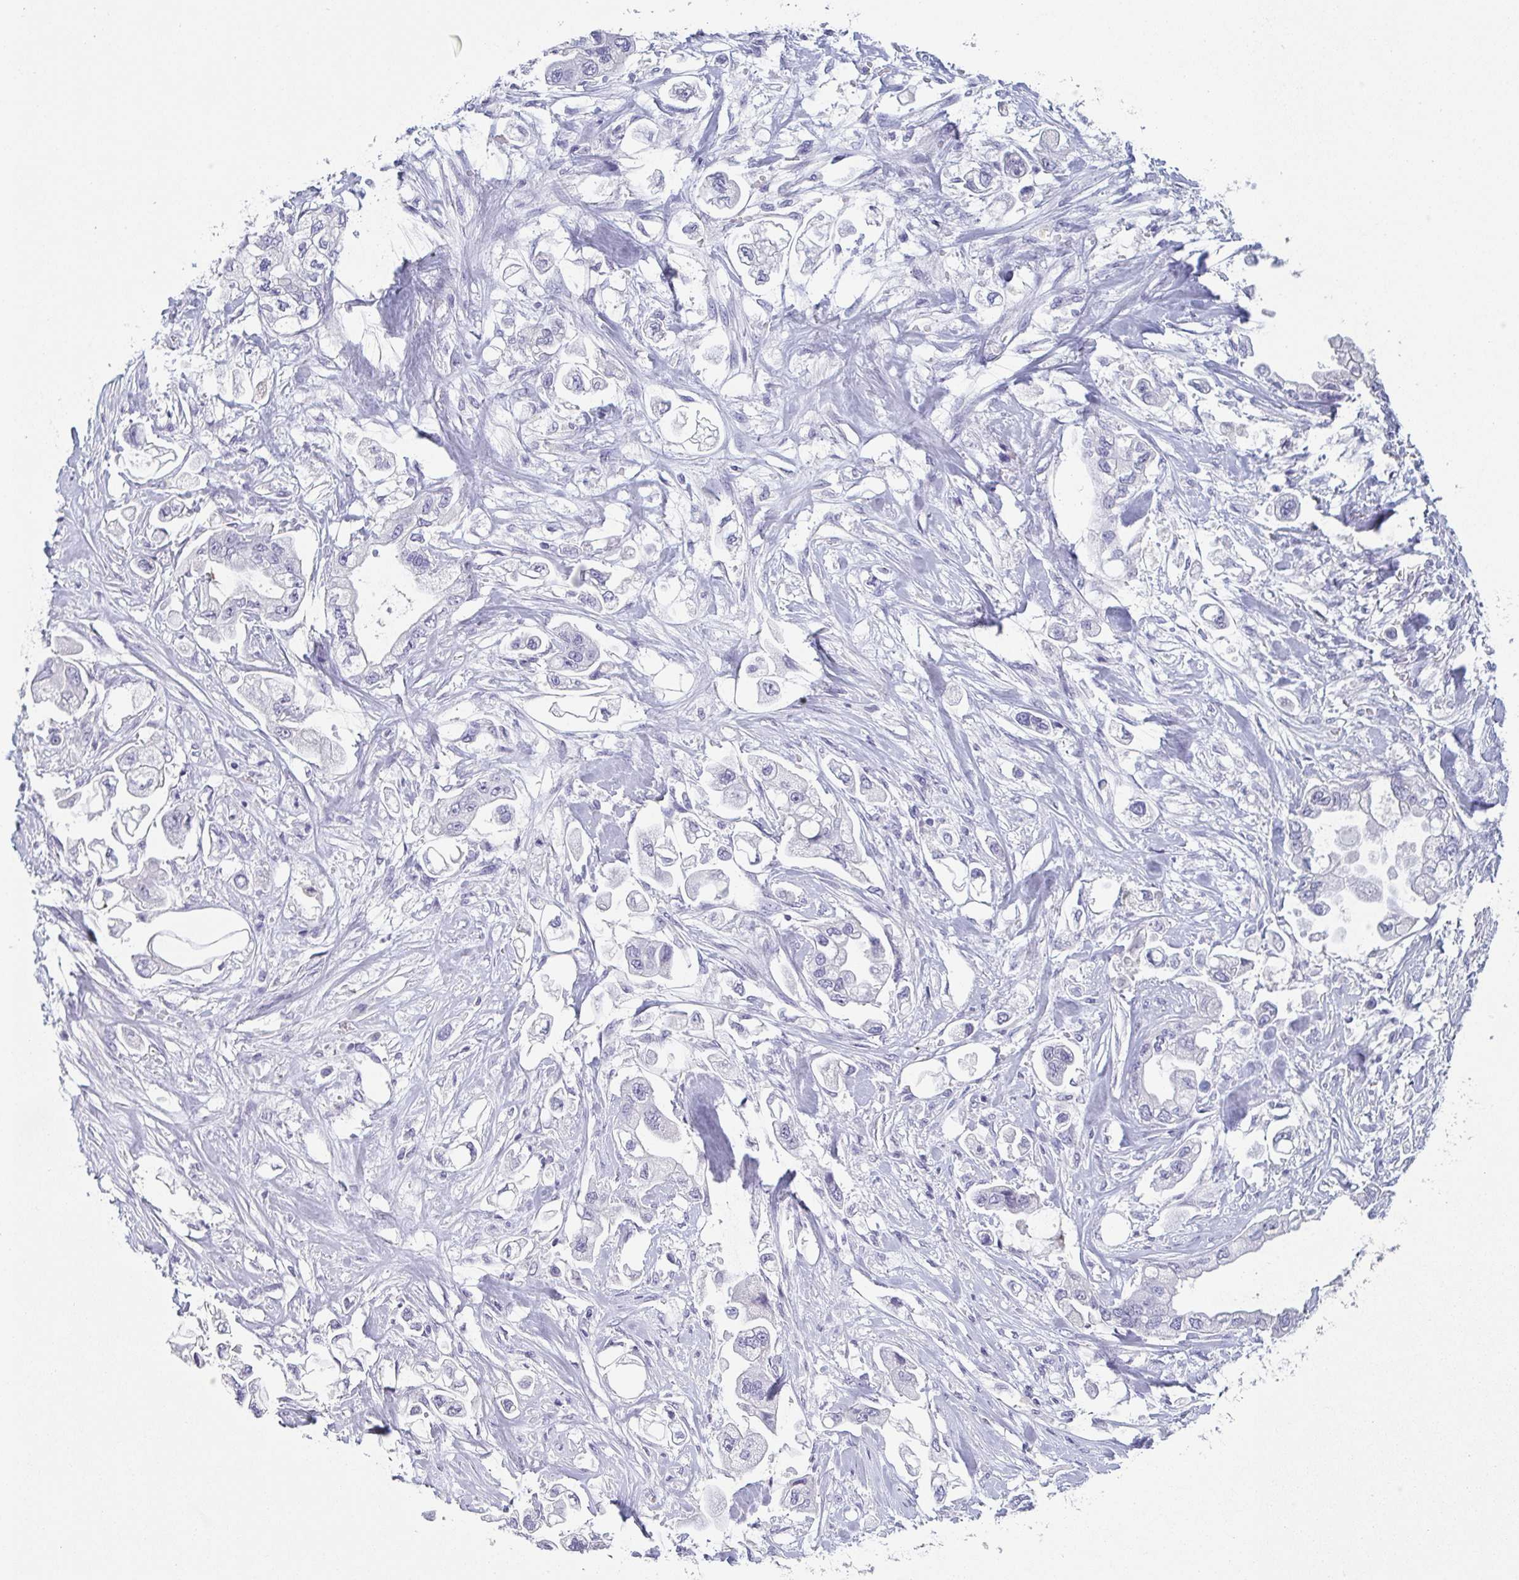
{"staining": {"intensity": "negative", "quantity": "none", "location": "none"}, "tissue": "stomach cancer", "cell_type": "Tumor cells", "image_type": "cancer", "snomed": [{"axis": "morphology", "description": "Adenocarcinoma, NOS"}, {"axis": "topography", "description": "Stomach"}], "caption": "Adenocarcinoma (stomach) was stained to show a protein in brown. There is no significant positivity in tumor cells.", "gene": "ITLN1", "patient": {"sex": "male", "age": 62}}